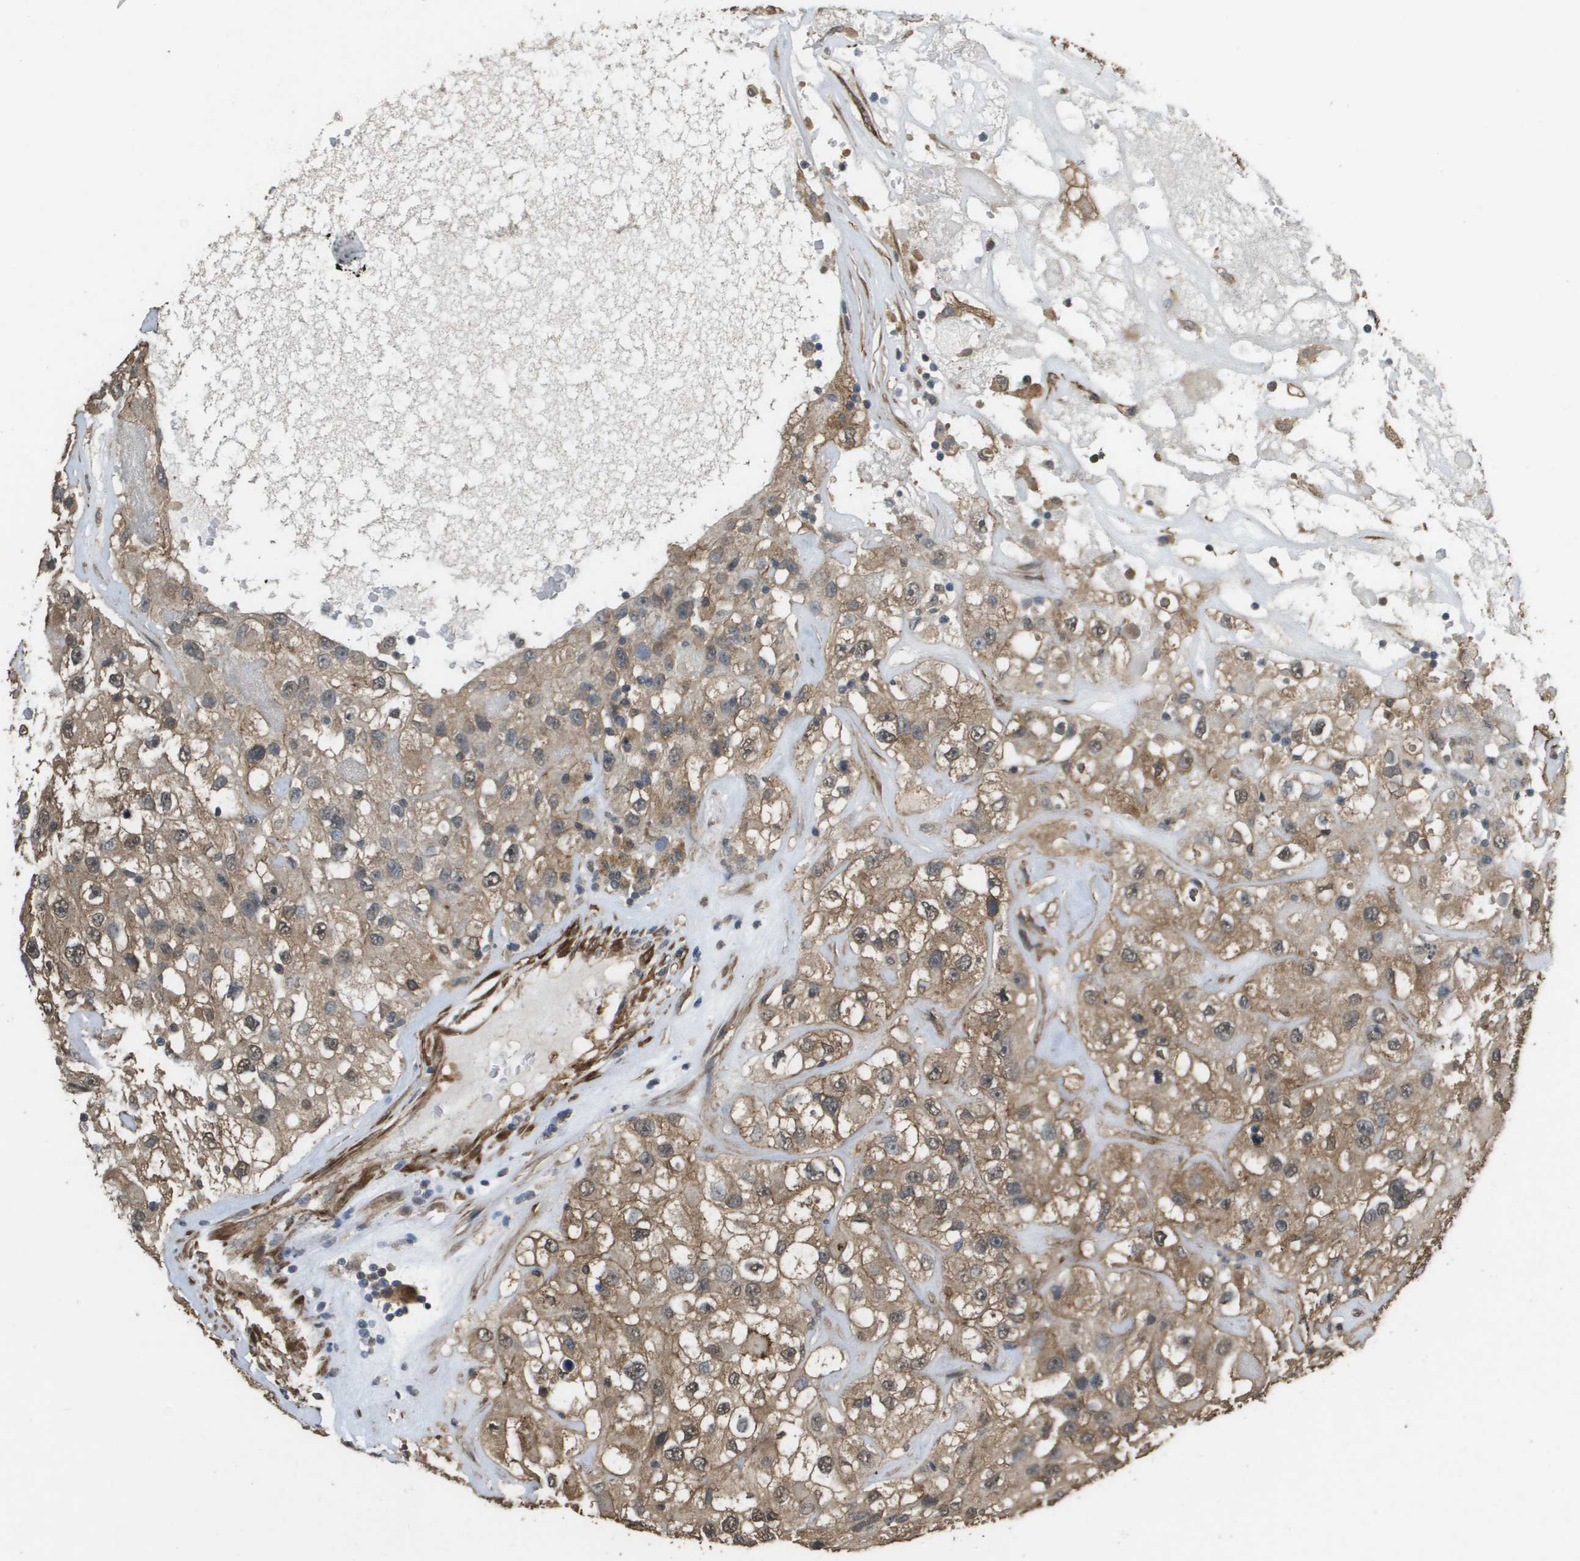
{"staining": {"intensity": "moderate", "quantity": ">75%", "location": "cytoplasmic/membranous,nuclear"}, "tissue": "renal cancer", "cell_type": "Tumor cells", "image_type": "cancer", "snomed": [{"axis": "morphology", "description": "Adenocarcinoma, NOS"}, {"axis": "topography", "description": "Kidney"}], "caption": "About >75% of tumor cells in renal adenocarcinoma display moderate cytoplasmic/membranous and nuclear protein expression as visualized by brown immunohistochemical staining.", "gene": "AAMP", "patient": {"sex": "female", "age": 52}}